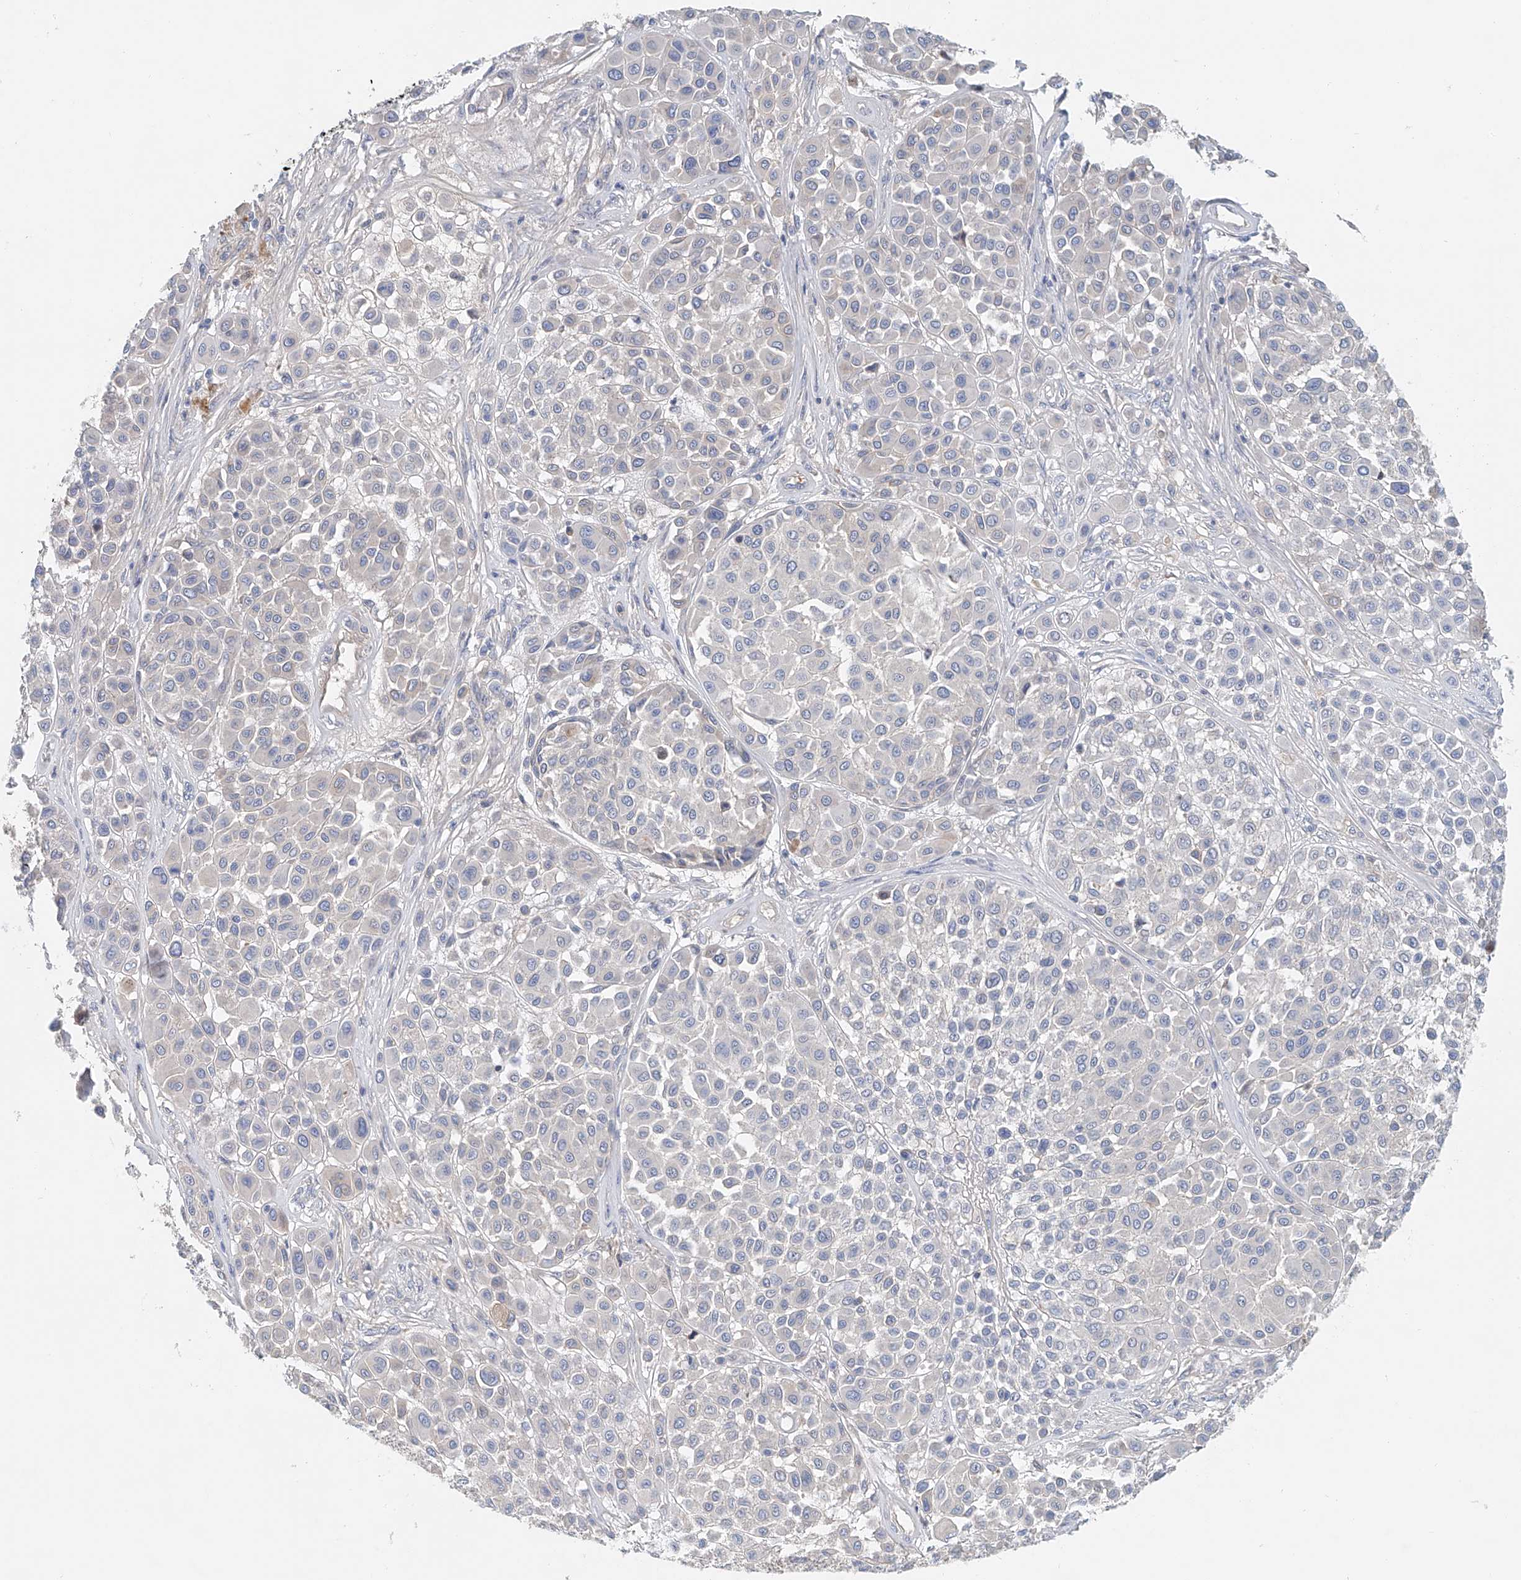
{"staining": {"intensity": "negative", "quantity": "none", "location": "none"}, "tissue": "melanoma", "cell_type": "Tumor cells", "image_type": "cancer", "snomed": [{"axis": "morphology", "description": "Malignant melanoma, Metastatic site"}, {"axis": "topography", "description": "Soft tissue"}], "caption": "The image shows no staining of tumor cells in malignant melanoma (metastatic site). (Brightfield microscopy of DAB immunohistochemistry (IHC) at high magnification).", "gene": "FRYL", "patient": {"sex": "male", "age": 41}}